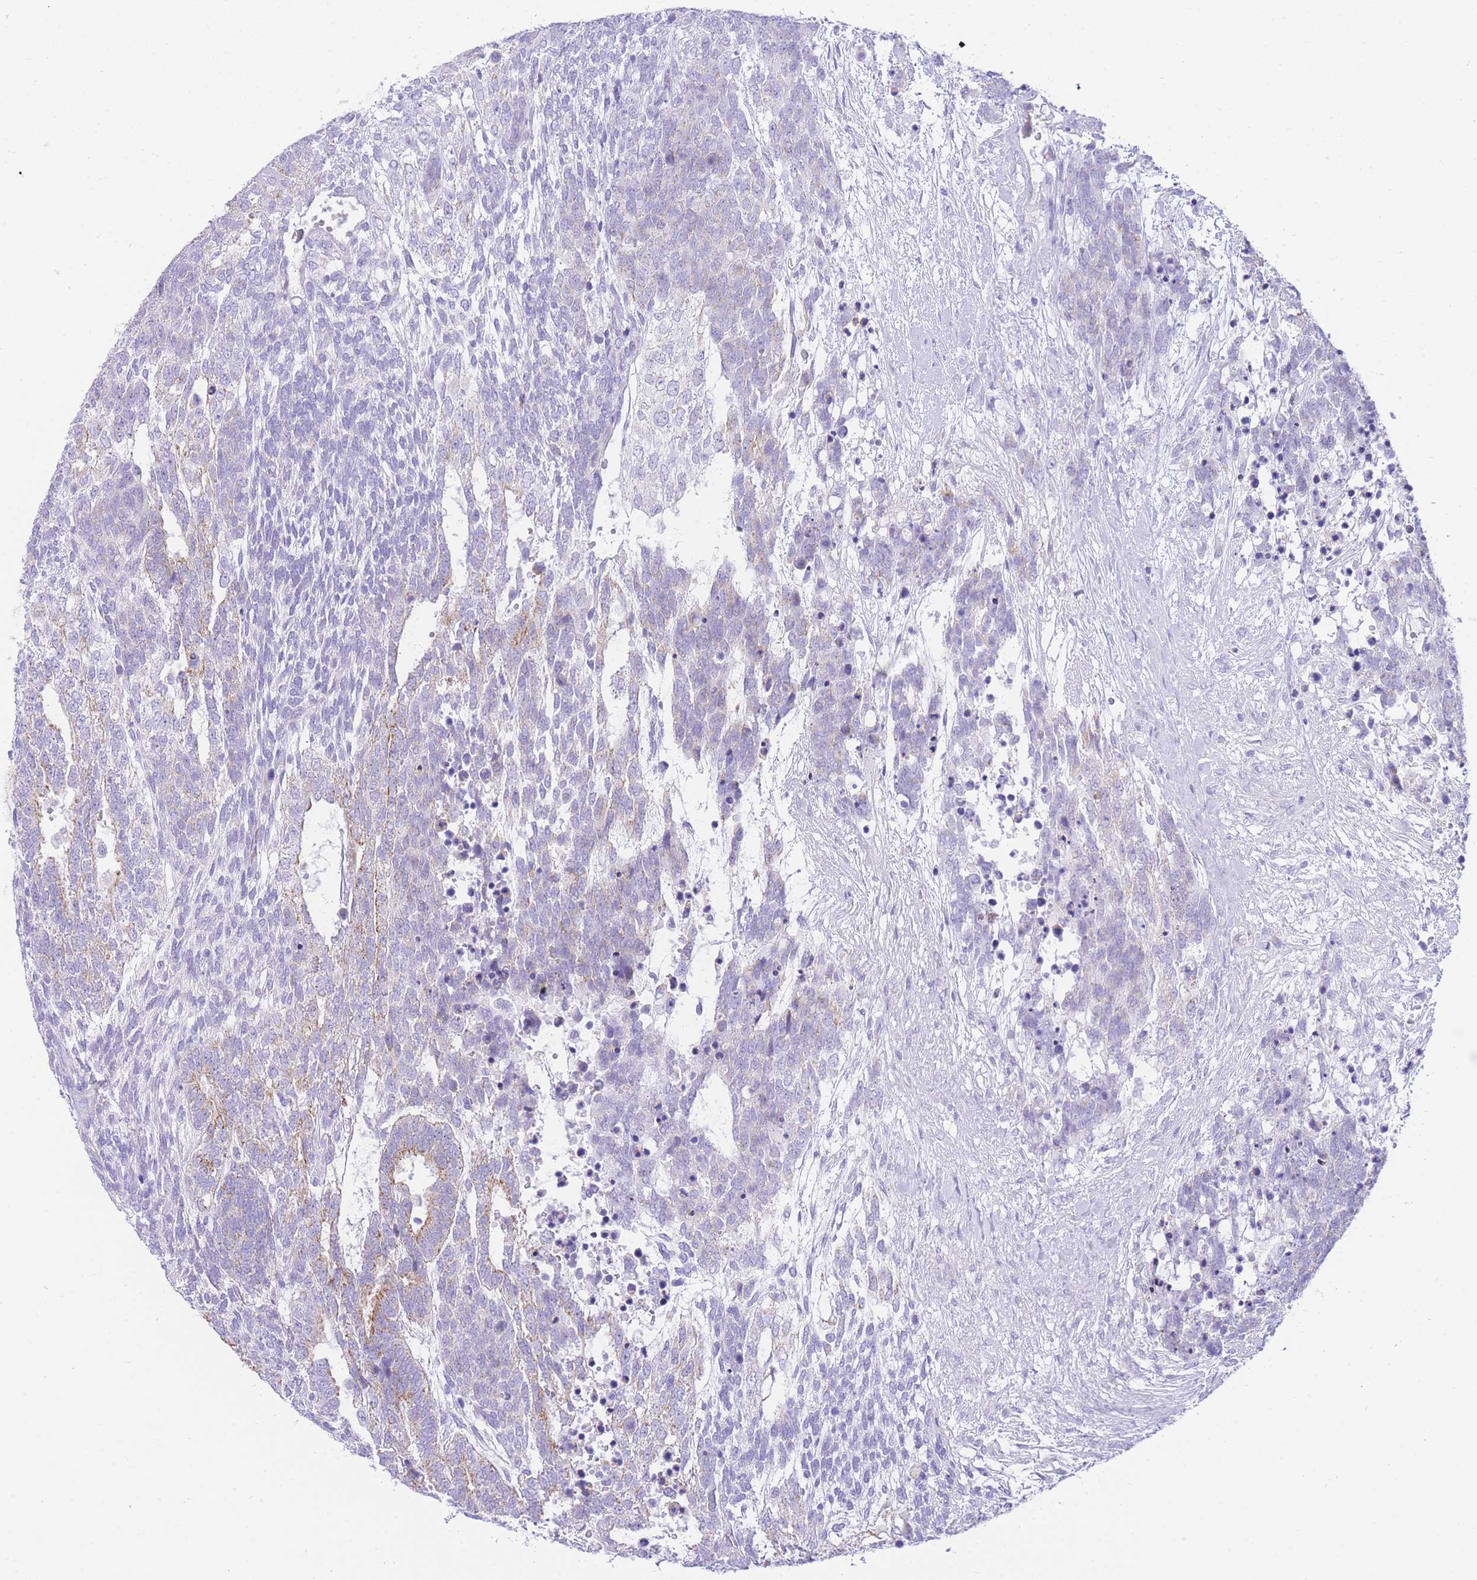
{"staining": {"intensity": "moderate", "quantity": "<25%", "location": "cytoplasmic/membranous"}, "tissue": "testis cancer", "cell_type": "Tumor cells", "image_type": "cancer", "snomed": [{"axis": "morphology", "description": "Carcinoma, Embryonal, NOS"}, {"axis": "topography", "description": "Testis"}], "caption": "The photomicrograph displays staining of embryonal carcinoma (testis), revealing moderate cytoplasmic/membranous protein positivity (brown color) within tumor cells. (Stains: DAB in brown, nuclei in blue, Microscopy: brightfield microscopy at high magnification).", "gene": "ACSM4", "patient": {"sex": "male", "age": 23}}